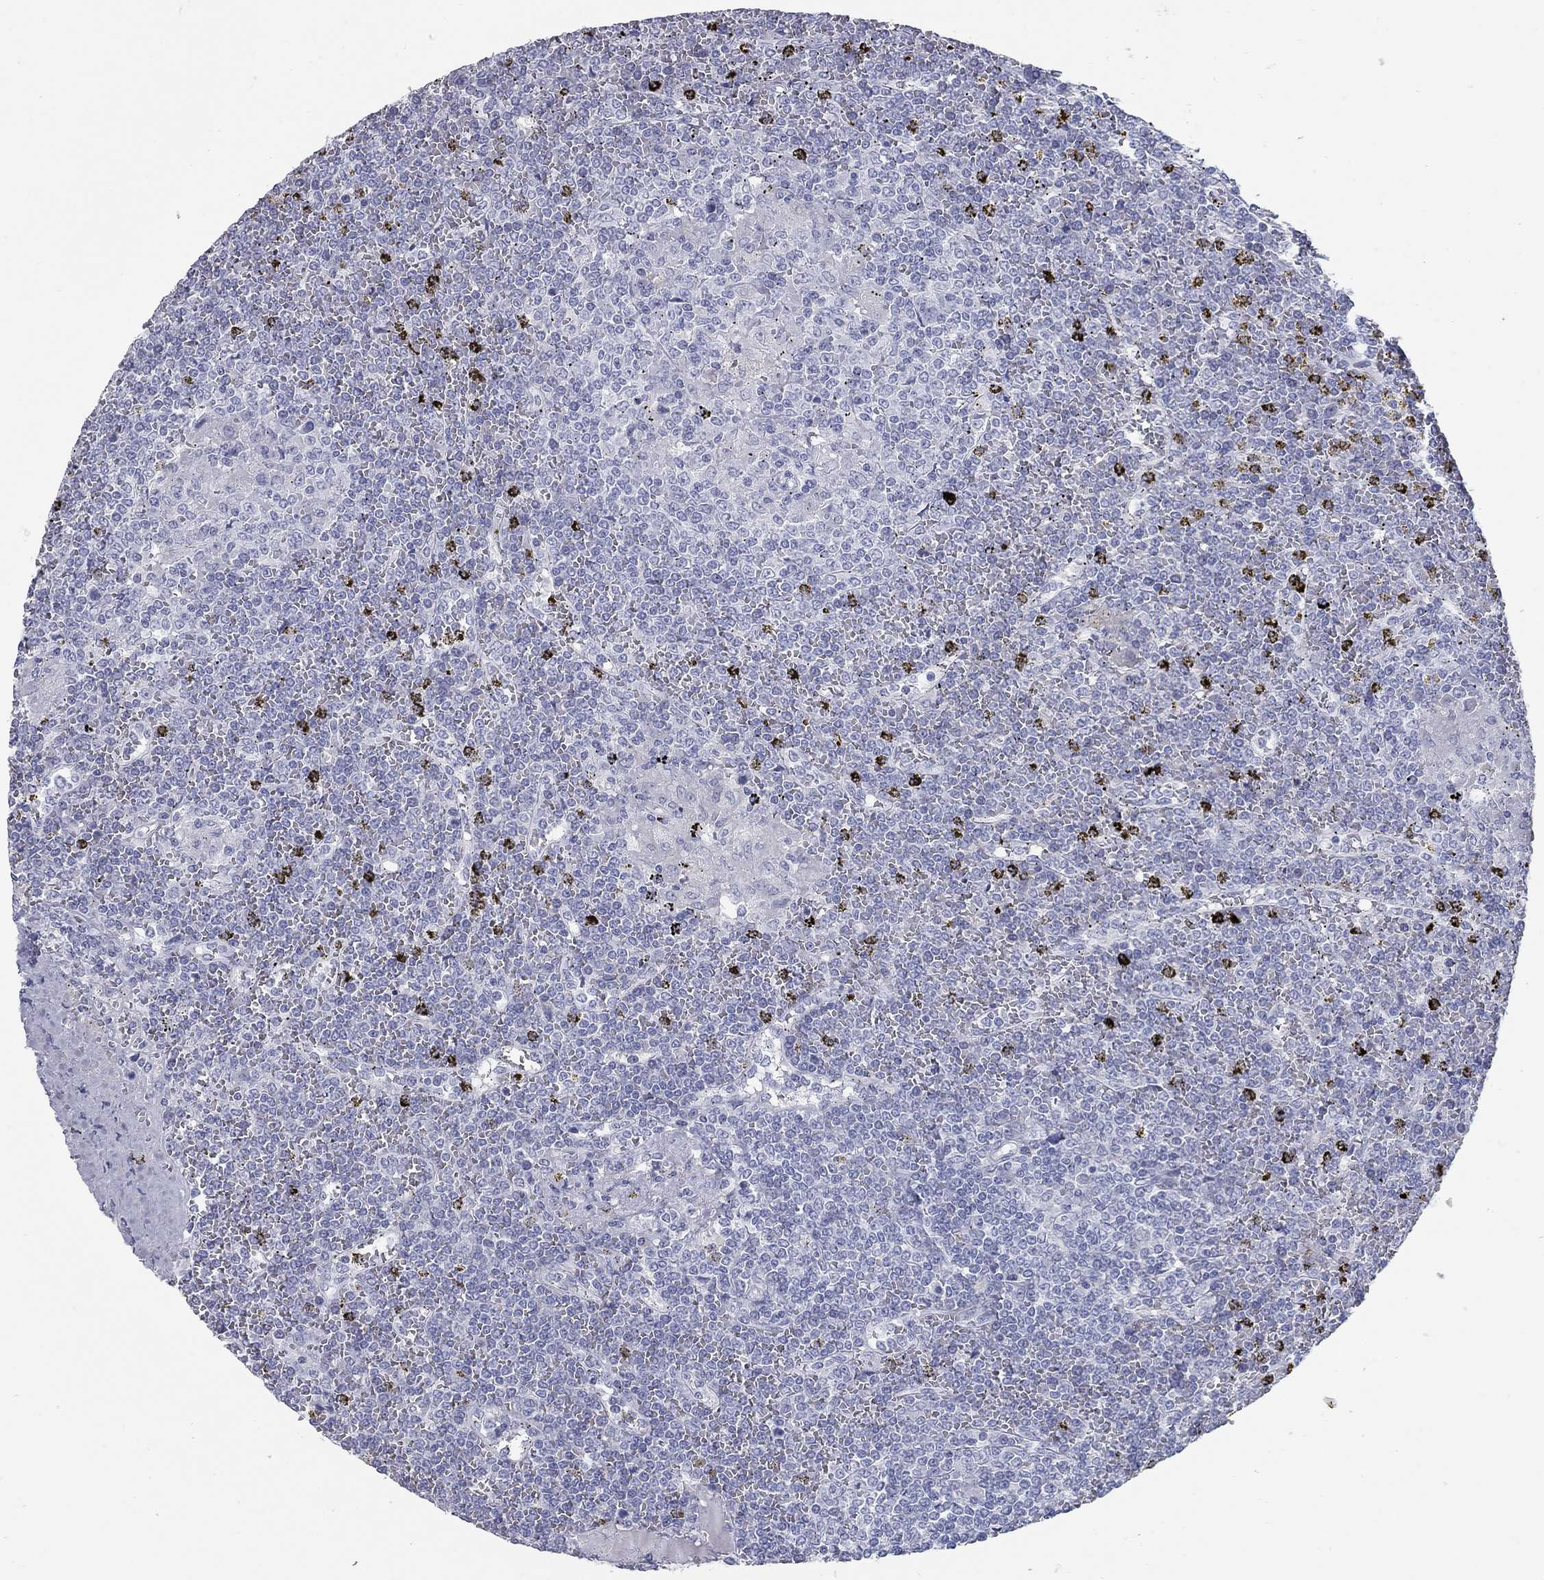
{"staining": {"intensity": "negative", "quantity": "none", "location": "none"}, "tissue": "lymphoma", "cell_type": "Tumor cells", "image_type": "cancer", "snomed": [{"axis": "morphology", "description": "Malignant lymphoma, non-Hodgkin's type, Low grade"}, {"axis": "topography", "description": "Spleen"}], "caption": "DAB immunohistochemical staining of human lymphoma displays no significant positivity in tumor cells.", "gene": "TAC1", "patient": {"sex": "female", "age": 19}}